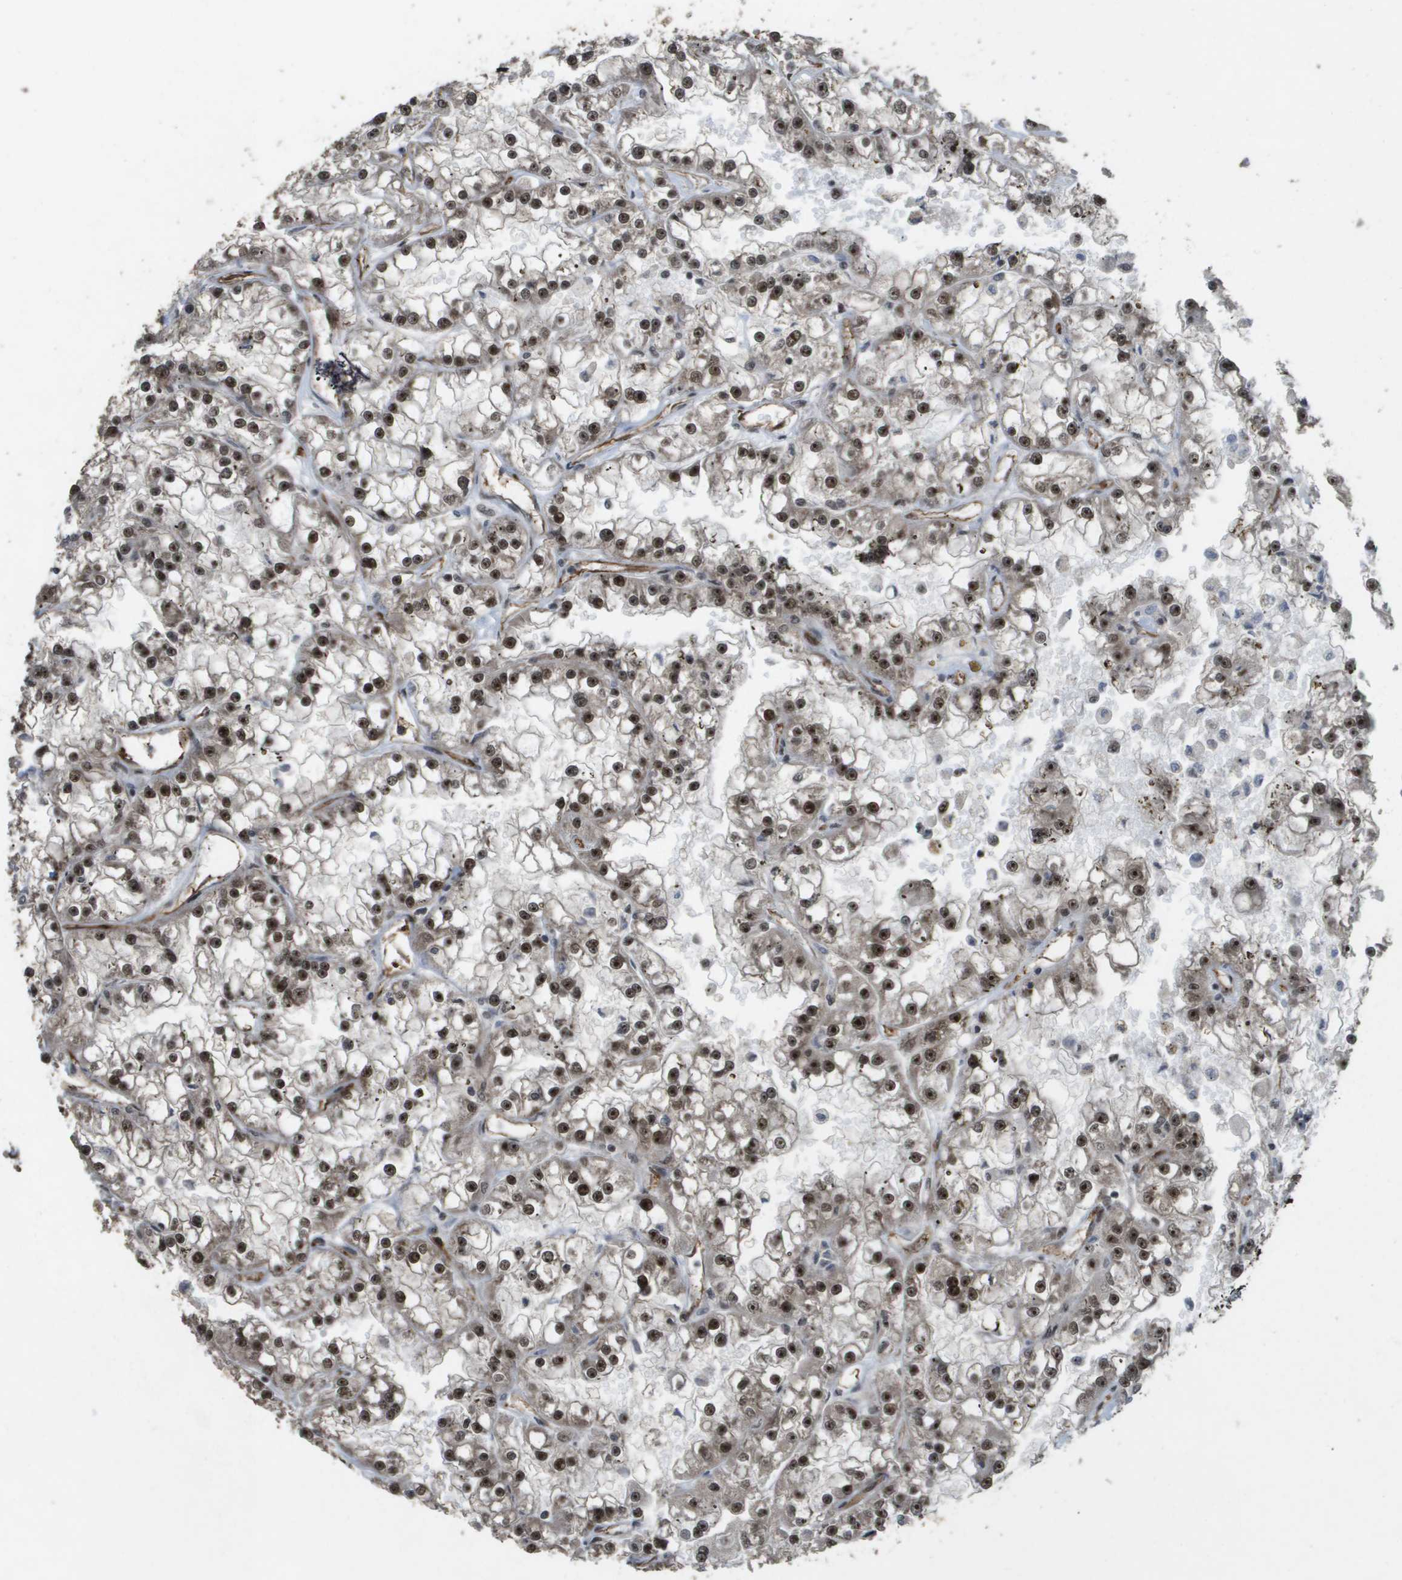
{"staining": {"intensity": "strong", "quantity": ">75%", "location": "nuclear"}, "tissue": "renal cancer", "cell_type": "Tumor cells", "image_type": "cancer", "snomed": [{"axis": "morphology", "description": "Adenocarcinoma, NOS"}, {"axis": "topography", "description": "Kidney"}], "caption": "DAB immunohistochemical staining of renal cancer displays strong nuclear protein staining in about >75% of tumor cells.", "gene": "KAT5", "patient": {"sex": "female", "age": 52}}